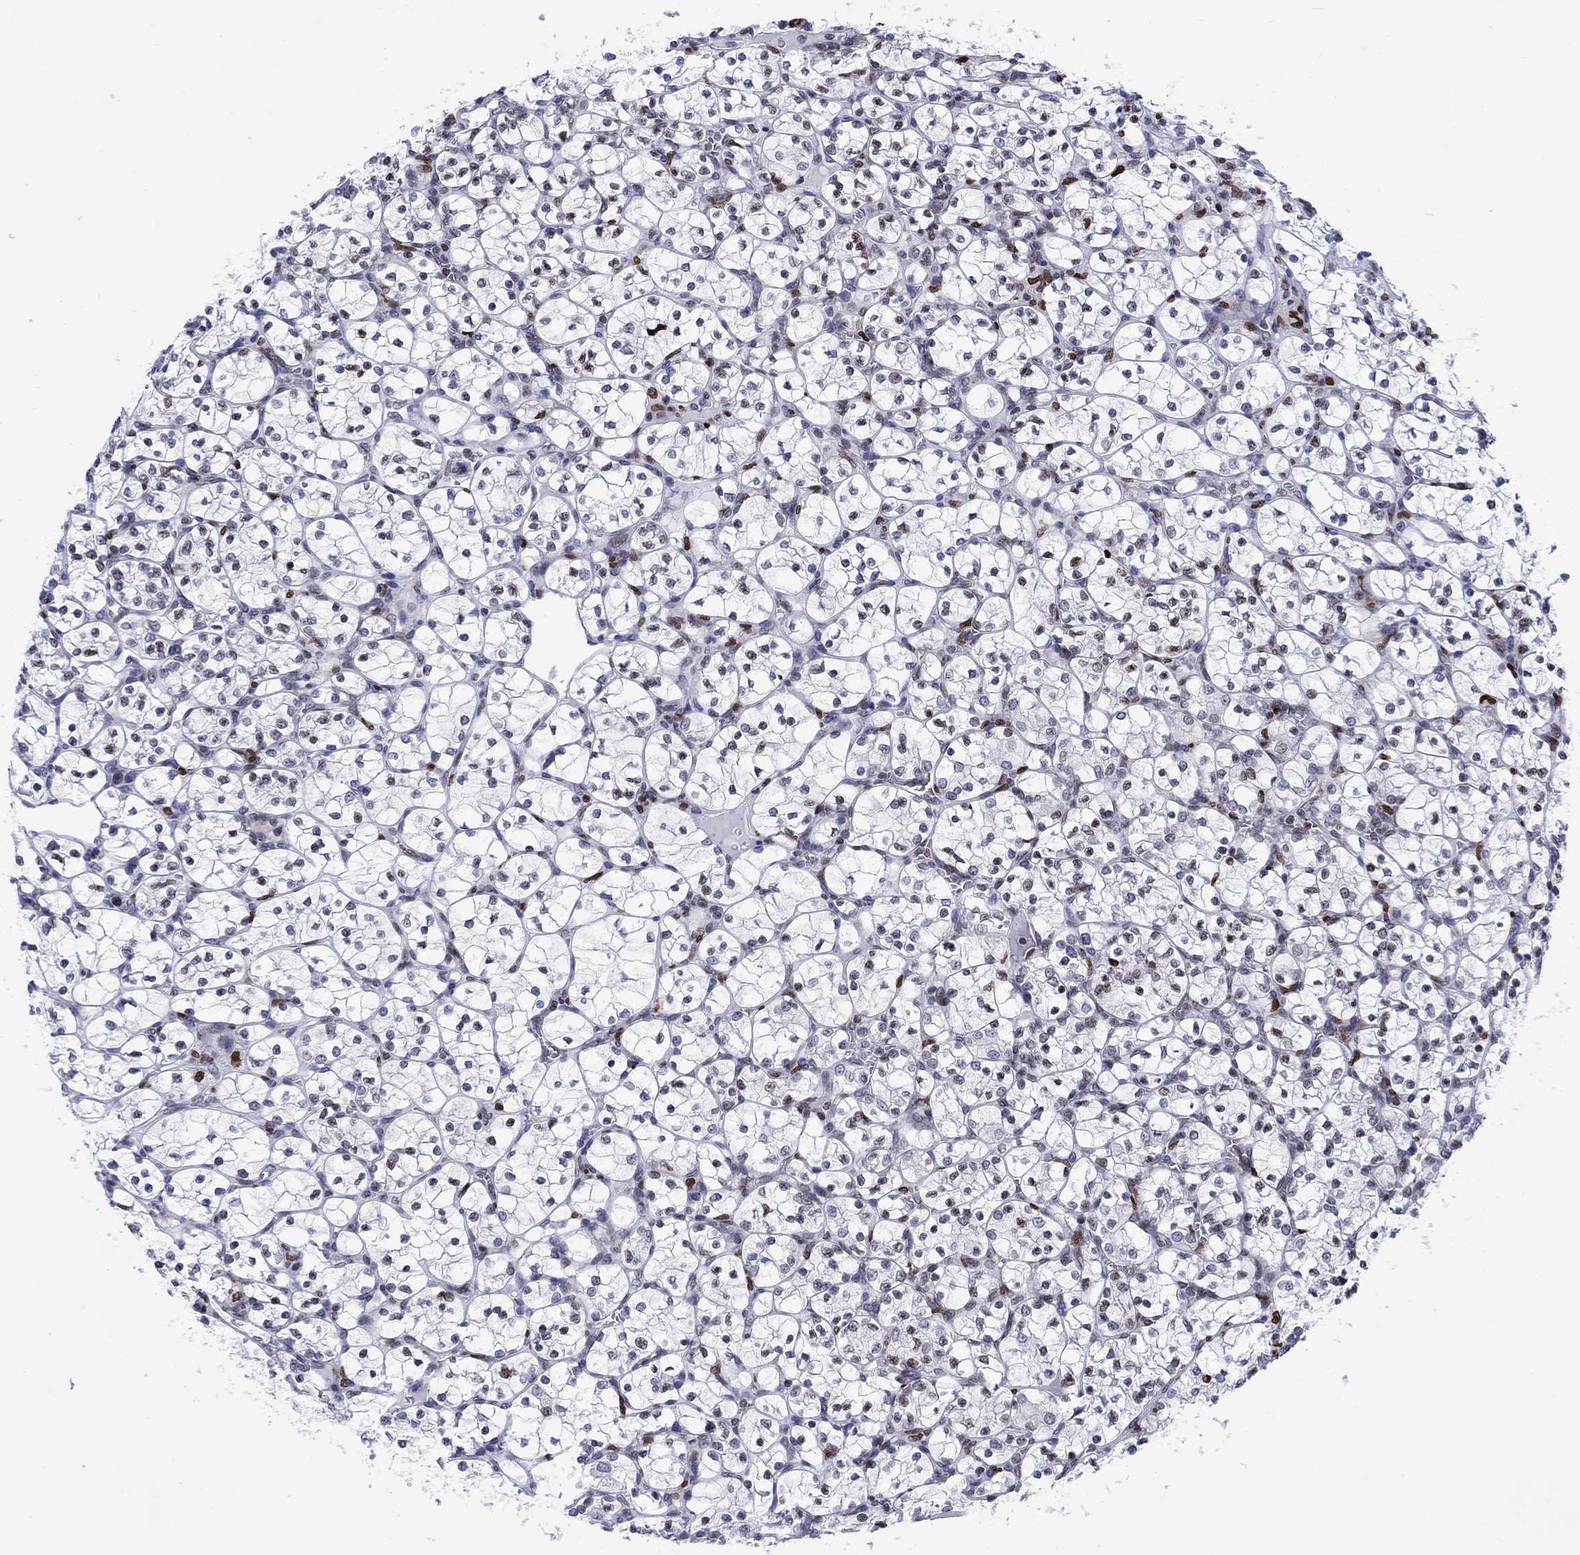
{"staining": {"intensity": "negative", "quantity": "none", "location": "none"}, "tissue": "renal cancer", "cell_type": "Tumor cells", "image_type": "cancer", "snomed": [{"axis": "morphology", "description": "Adenocarcinoma, NOS"}, {"axis": "topography", "description": "Kidney"}], "caption": "This is an immunohistochemistry (IHC) photomicrograph of adenocarcinoma (renal). There is no expression in tumor cells.", "gene": "HMGA1", "patient": {"sex": "female", "age": 89}}